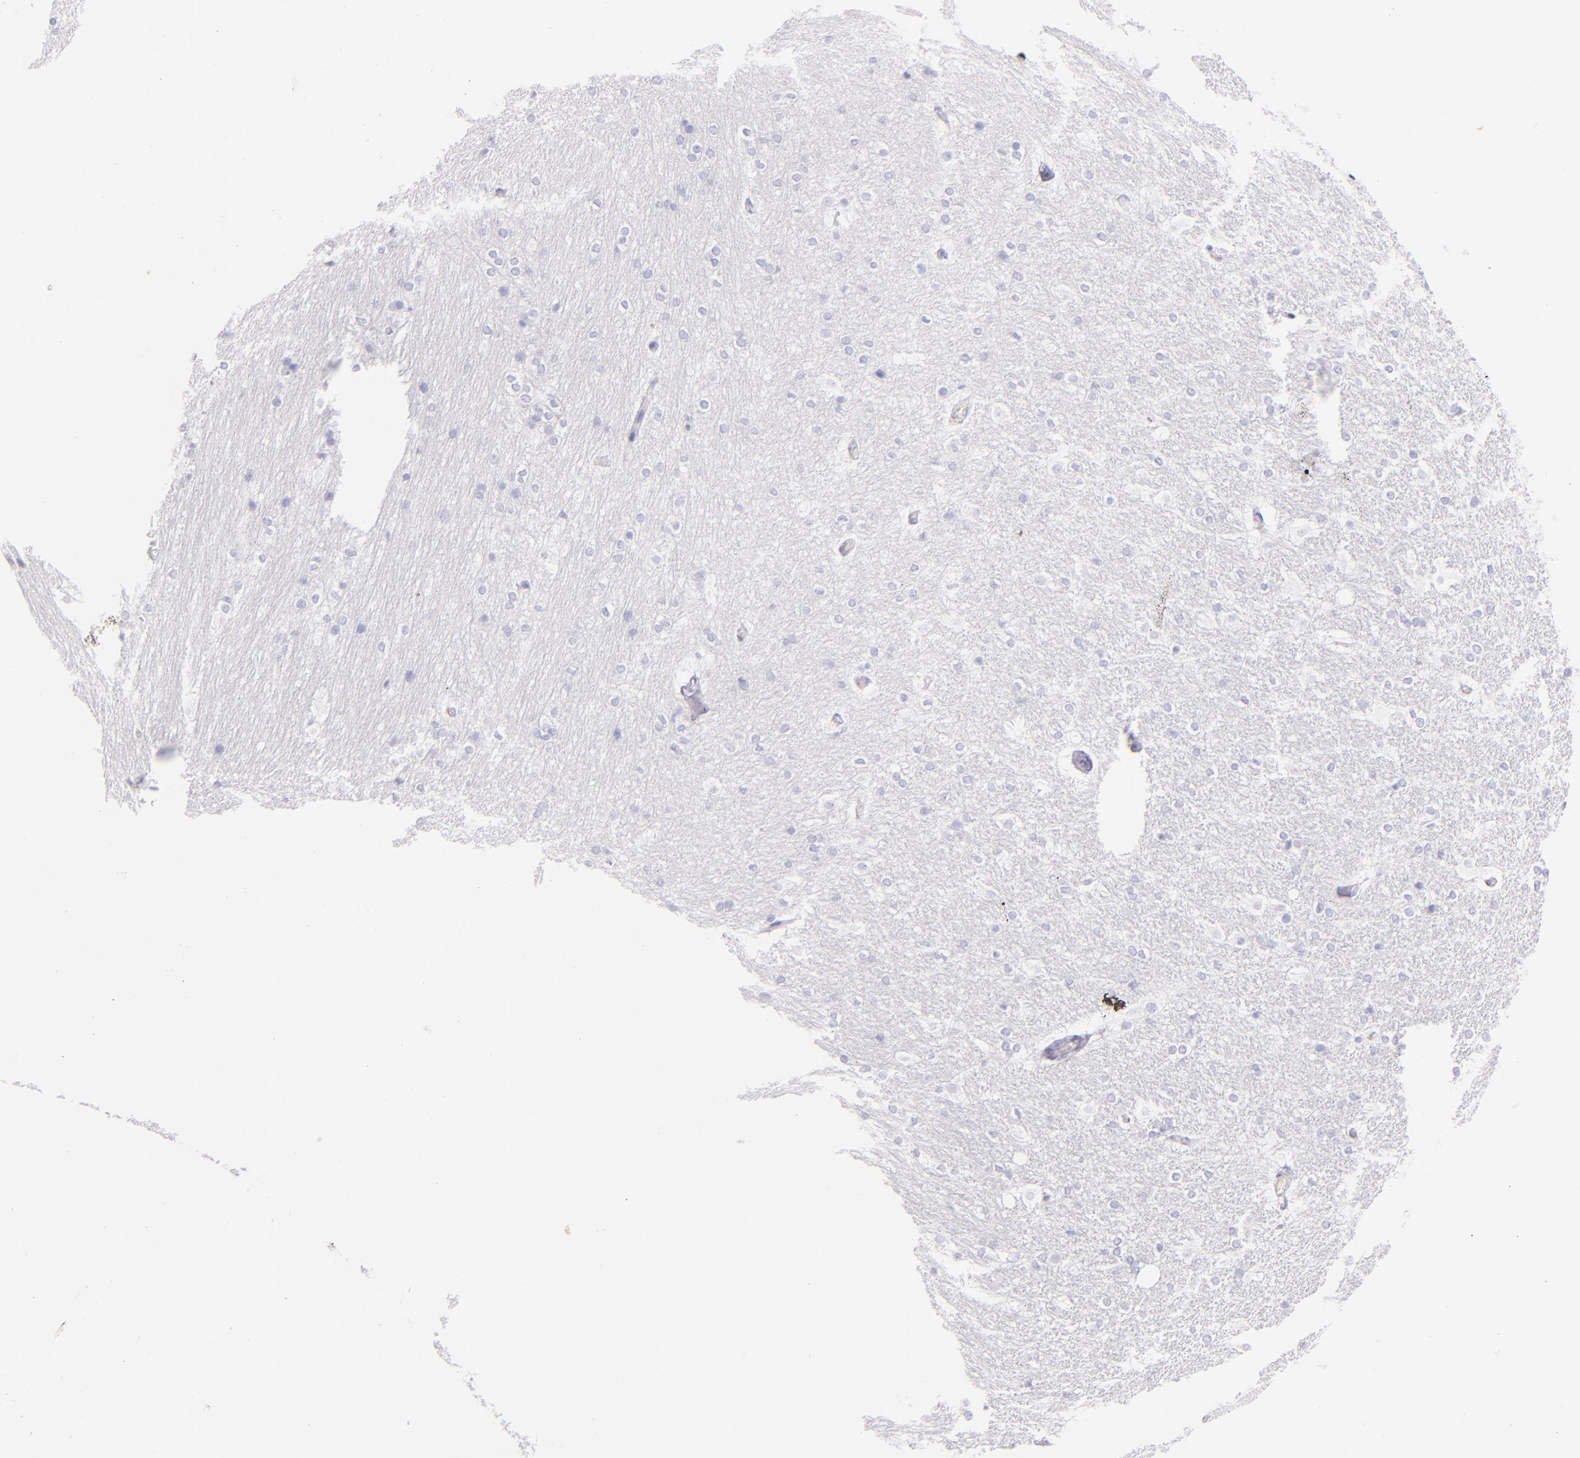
{"staining": {"intensity": "negative", "quantity": "none", "location": "none"}, "tissue": "hippocampus", "cell_type": "Glial cells", "image_type": "normal", "snomed": [{"axis": "morphology", "description": "Normal tissue, NOS"}, {"axis": "topography", "description": "Hippocampus"}], "caption": "Immunohistochemistry (IHC) of normal hippocampus displays no expression in glial cells.", "gene": "SDC1", "patient": {"sex": "female", "age": 19}}